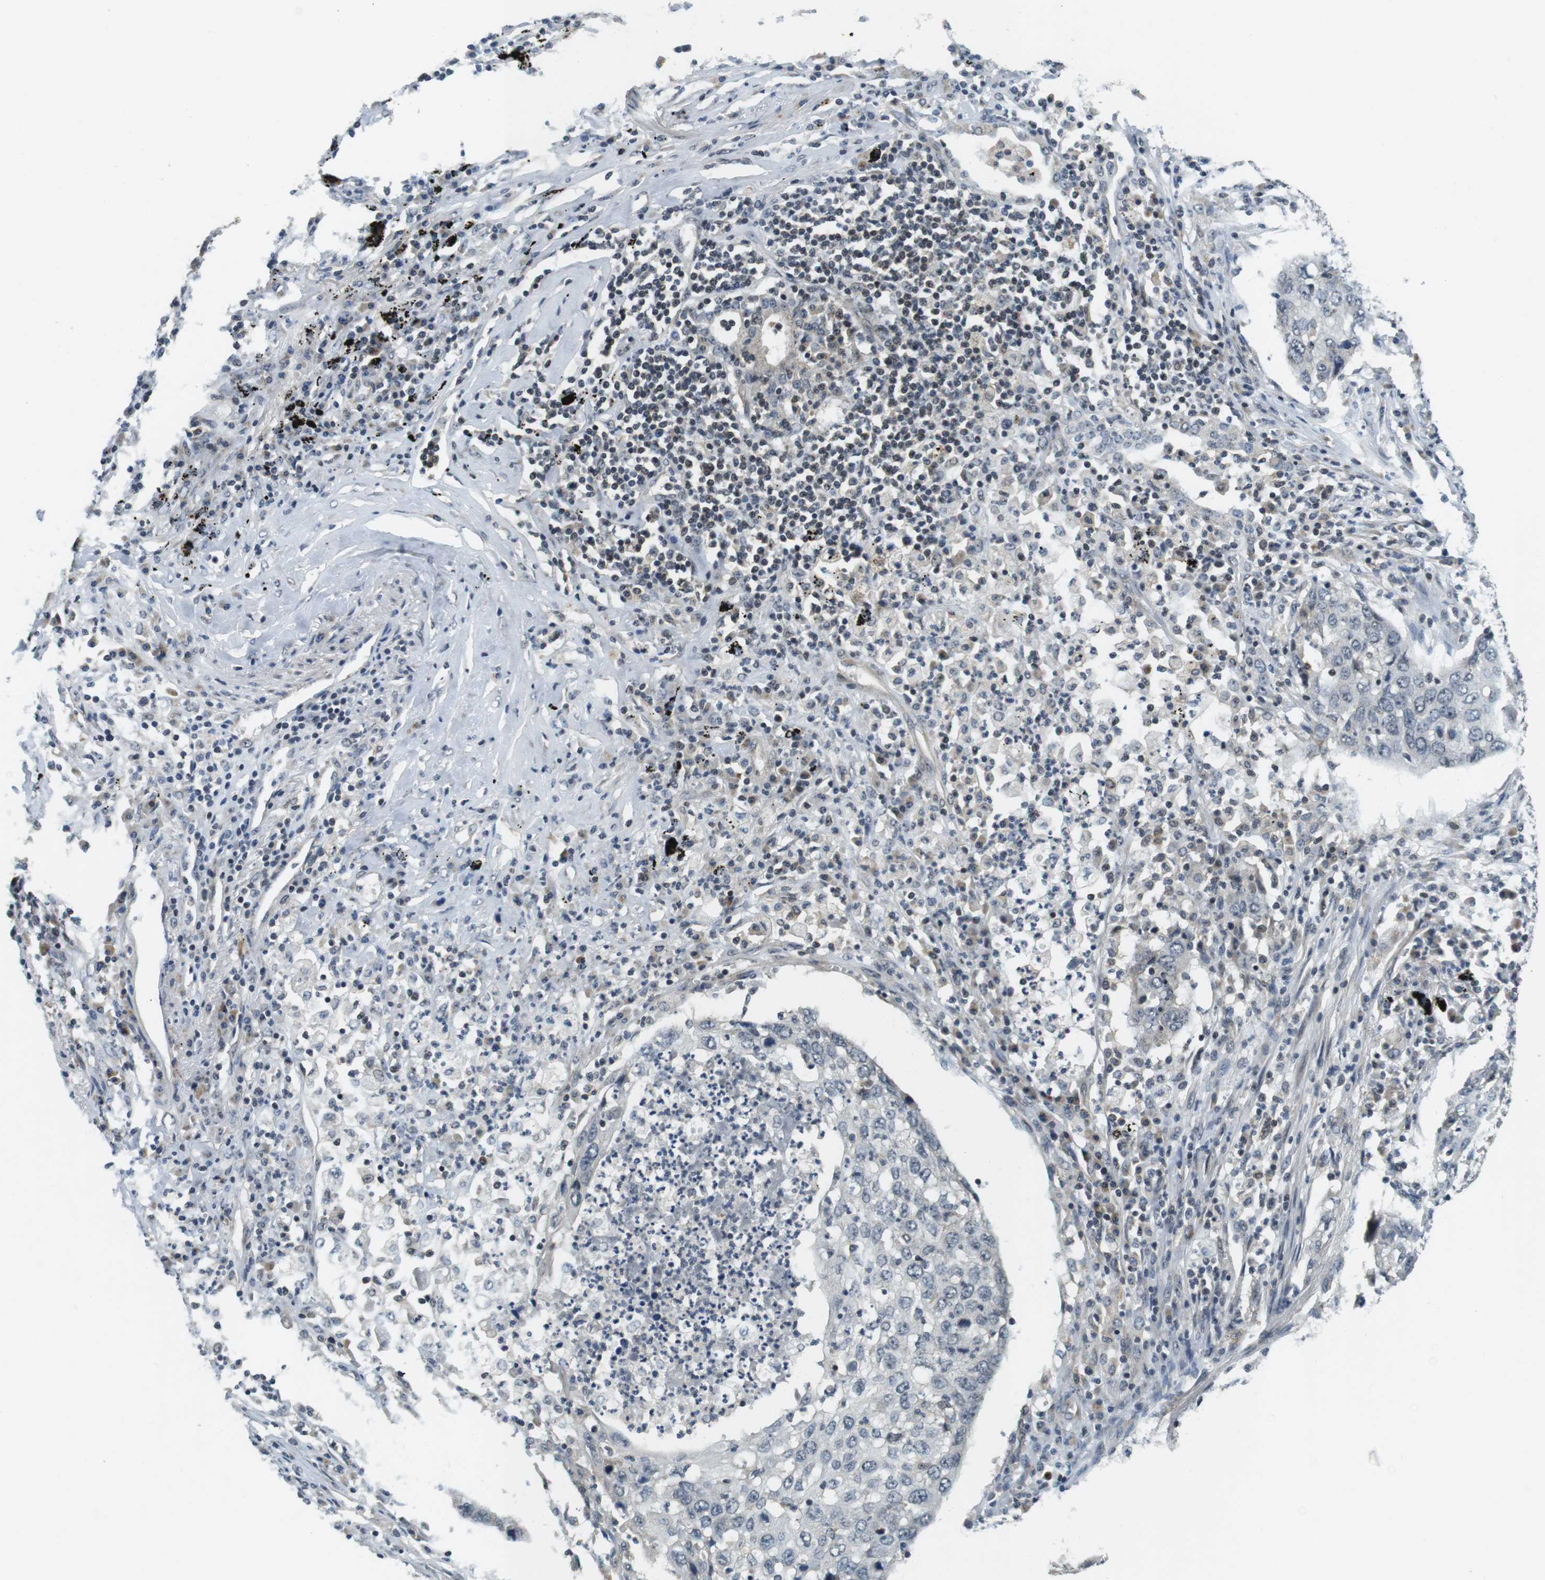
{"staining": {"intensity": "negative", "quantity": "none", "location": "none"}, "tissue": "lung cancer", "cell_type": "Tumor cells", "image_type": "cancer", "snomed": [{"axis": "morphology", "description": "Squamous cell carcinoma, NOS"}, {"axis": "topography", "description": "Lung"}], "caption": "Immunohistochemical staining of squamous cell carcinoma (lung) reveals no significant expression in tumor cells. (Brightfield microscopy of DAB (3,3'-diaminobenzidine) immunohistochemistry (IHC) at high magnification).", "gene": "BRD4", "patient": {"sex": "female", "age": 63}}